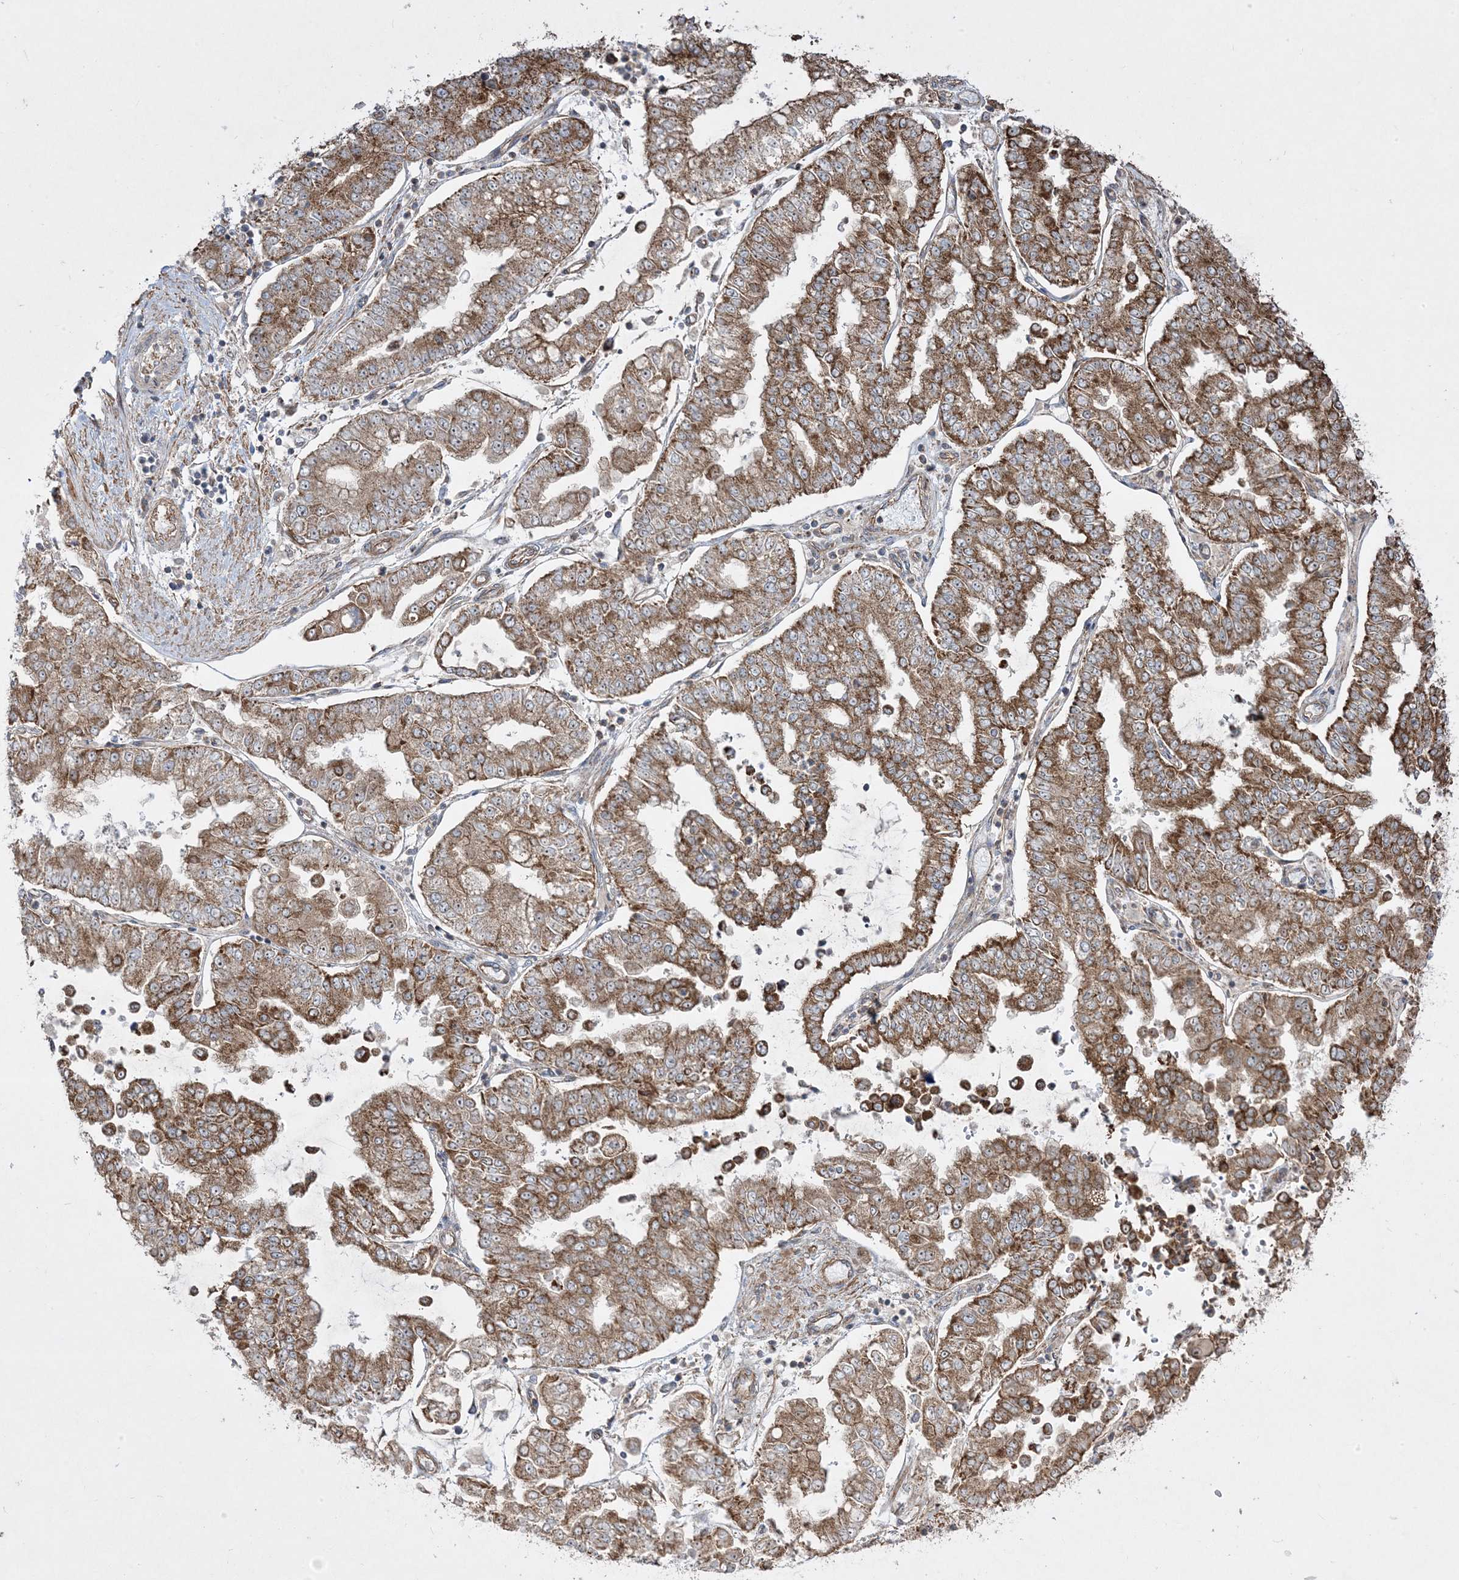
{"staining": {"intensity": "moderate", "quantity": ">75%", "location": "cytoplasmic/membranous"}, "tissue": "stomach cancer", "cell_type": "Tumor cells", "image_type": "cancer", "snomed": [{"axis": "morphology", "description": "Adenocarcinoma, NOS"}, {"axis": "topography", "description": "Stomach"}], "caption": "Immunohistochemistry (IHC) of human stomach cancer reveals medium levels of moderate cytoplasmic/membranous positivity in about >75% of tumor cells.", "gene": "CLUAP1", "patient": {"sex": "male", "age": 76}}